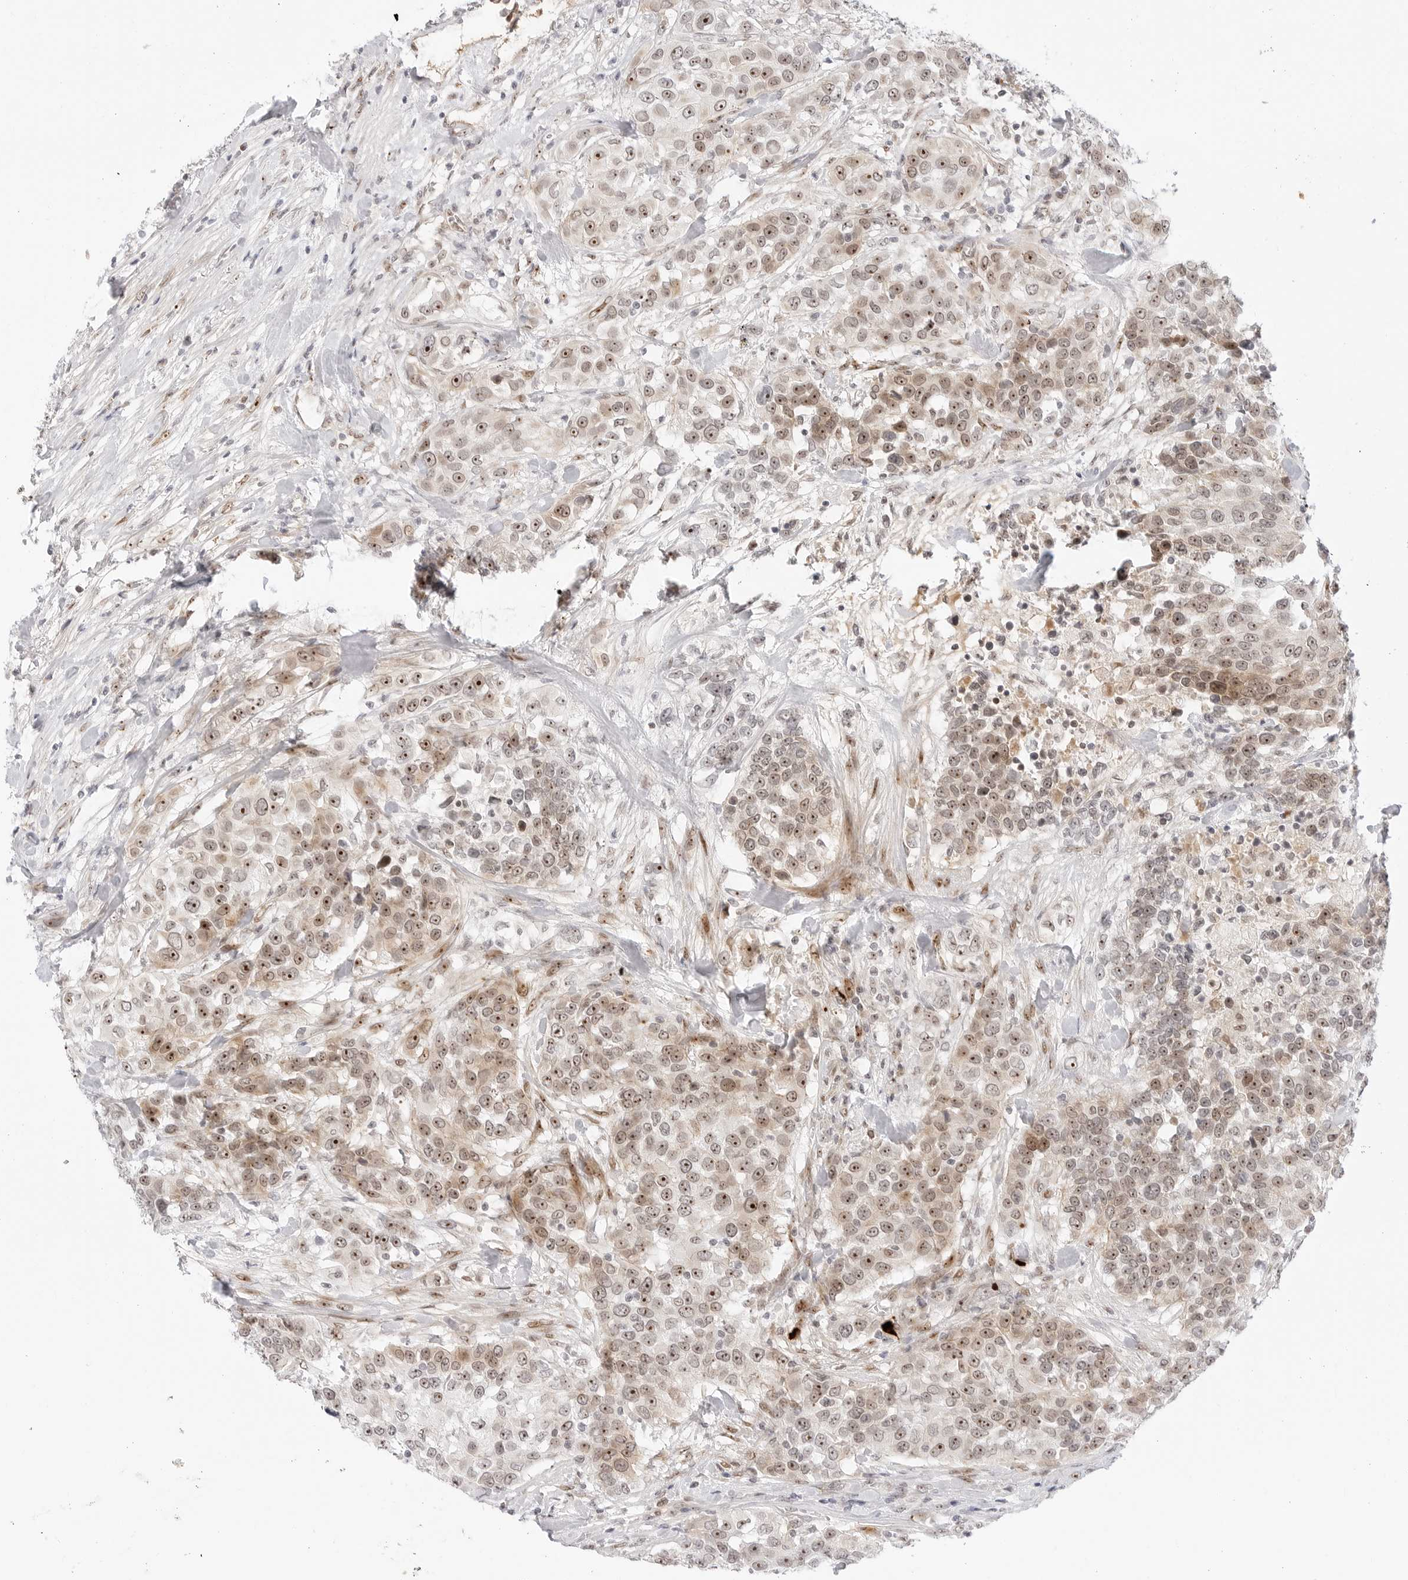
{"staining": {"intensity": "strong", "quantity": "25%-75%", "location": "nuclear"}, "tissue": "urothelial cancer", "cell_type": "Tumor cells", "image_type": "cancer", "snomed": [{"axis": "morphology", "description": "Urothelial carcinoma, High grade"}, {"axis": "topography", "description": "Urinary bladder"}], "caption": "Brown immunohistochemical staining in urothelial cancer shows strong nuclear expression in about 25%-75% of tumor cells. The protein is stained brown, and the nuclei are stained in blue (DAB (3,3'-diaminobenzidine) IHC with brightfield microscopy, high magnification).", "gene": "HIPK3", "patient": {"sex": "female", "age": 80}}